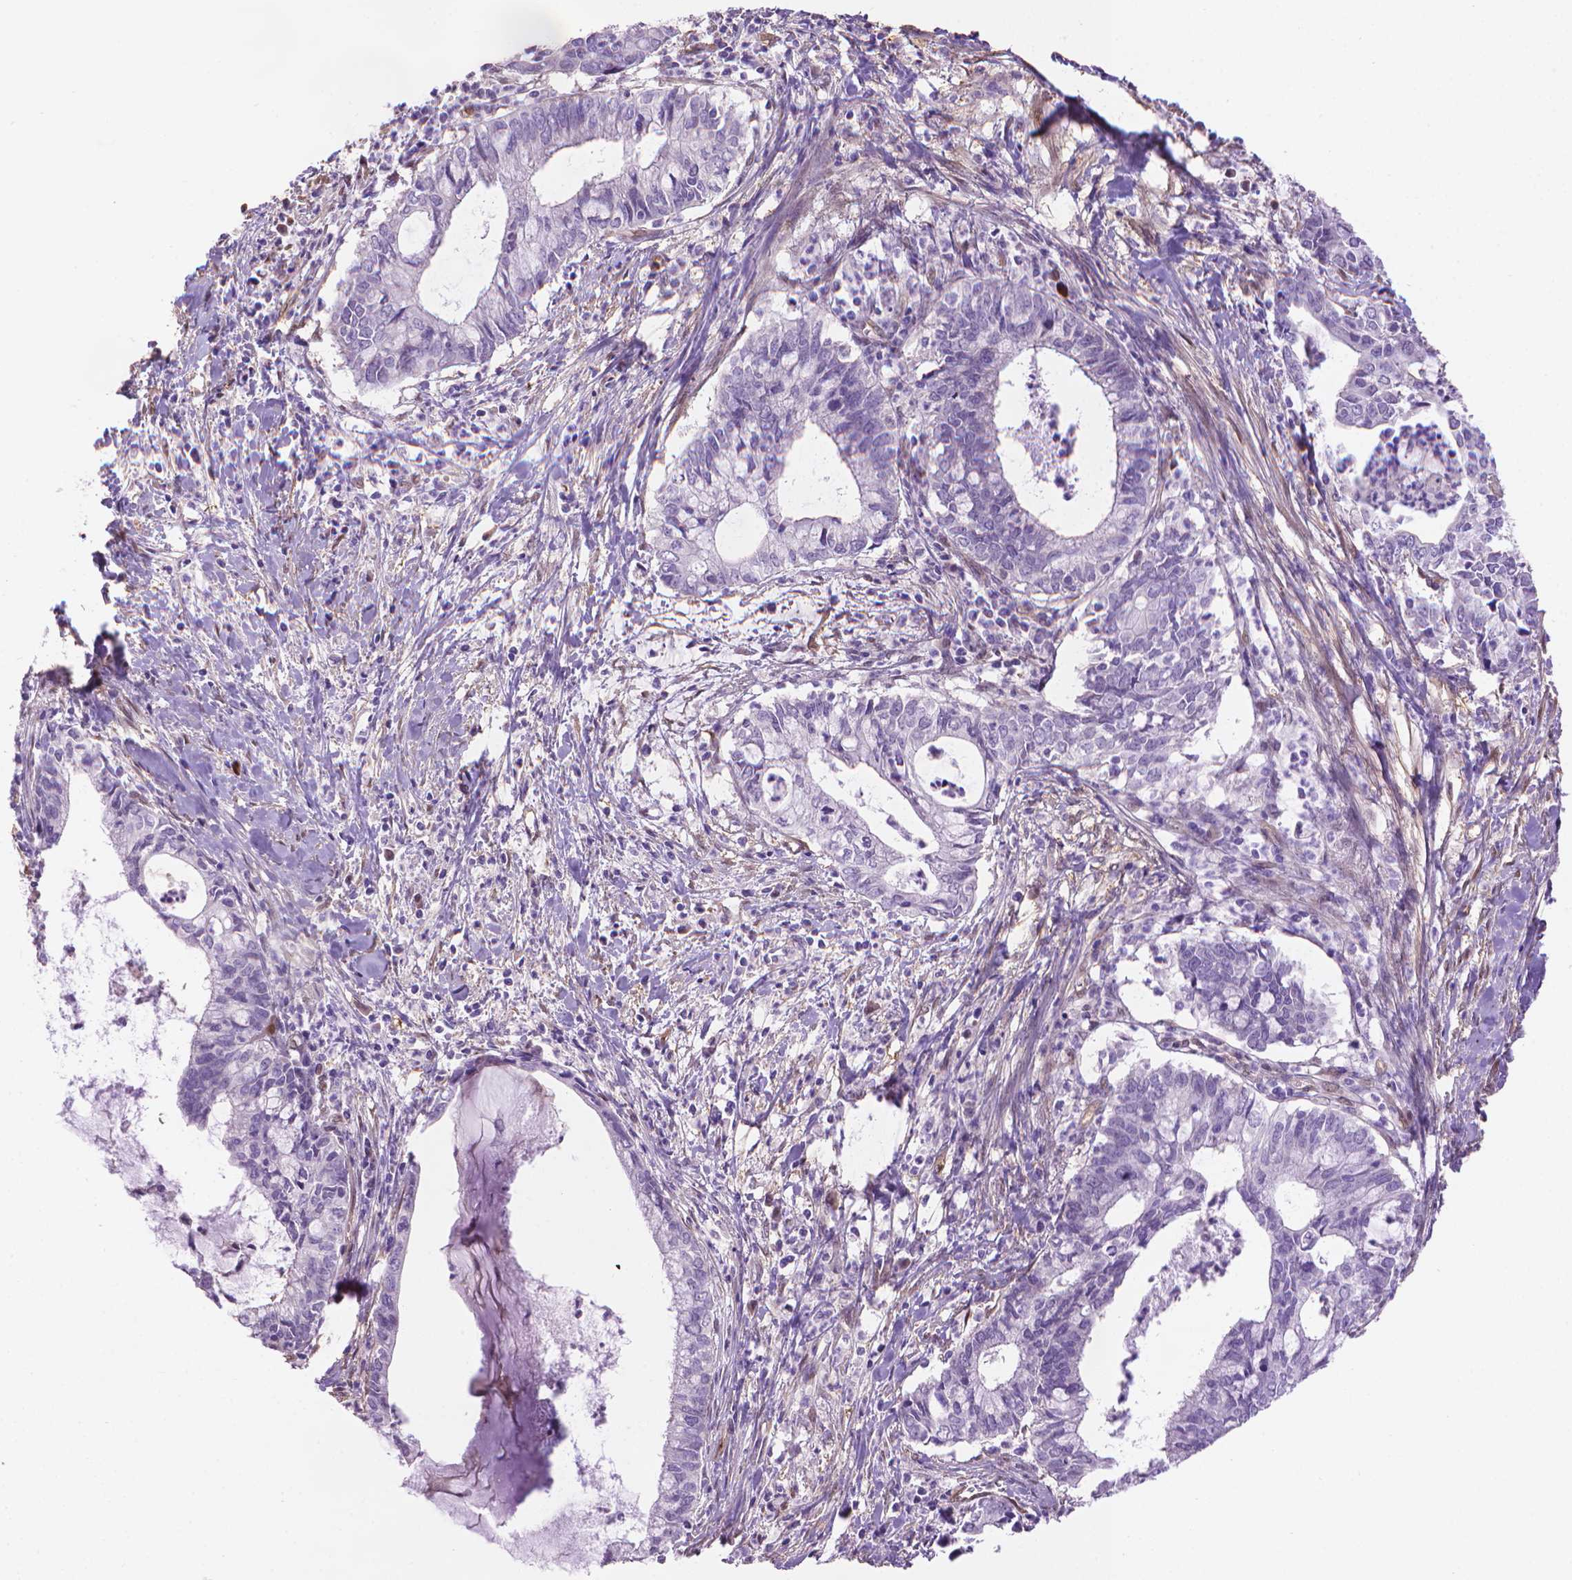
{"staining": {"intensity": "negative", "quantity": "none", "location": "none"}, "tissue": "cervical cancer", "cell_type": "Tumor cells", "image_type": "cancer", "snomed": [{"axis": "morphology", "description": "Adenocarcinoma, NOS"}, {"axis": "topography", "description": "Cervix"}], "caption": "There is no significant staining in tumor cells of cervical cancer (adenocarcinoma).", "gene": "CLIC4", "patient": {"sex": "female", "age": 42}}